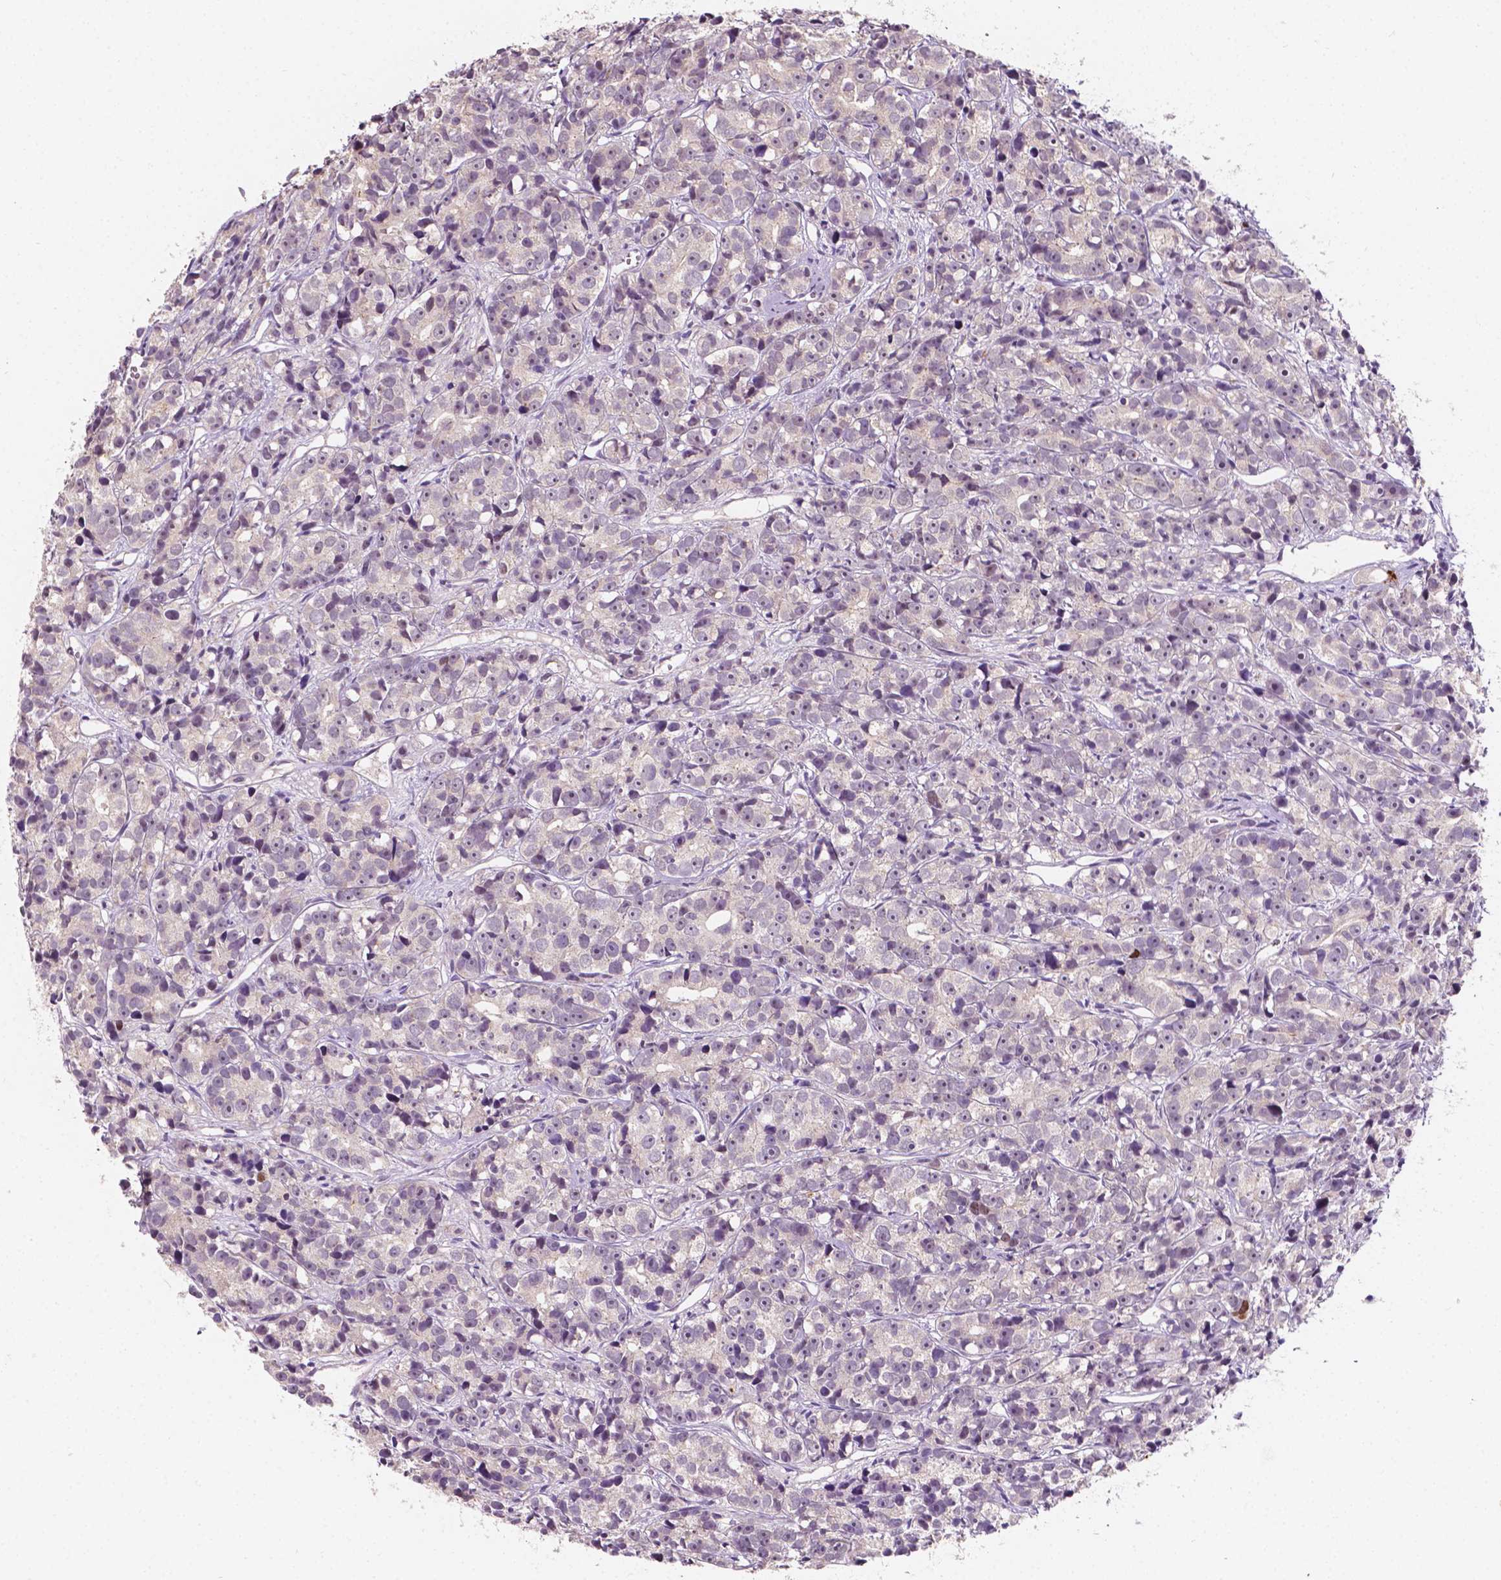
{"staining": {"intensity": "negative", "quantity": "none", "location": "none"}, "tissue": "prostate cancer", "cell_type": "Tumor cells", "image_type": "cancer", "snomed": [{"axis": "morphology", "description": "Adenocarcinoma, High grade"}, {"axis": "topography", "description": "Prostate"}], "caption": "Immunohistochemistry of adenocarcinoma (high-grade) (prostate) displays no staining in tumor cells.", "gene": "SIRT2", "patient": {"sex": "male", "age": 77}}